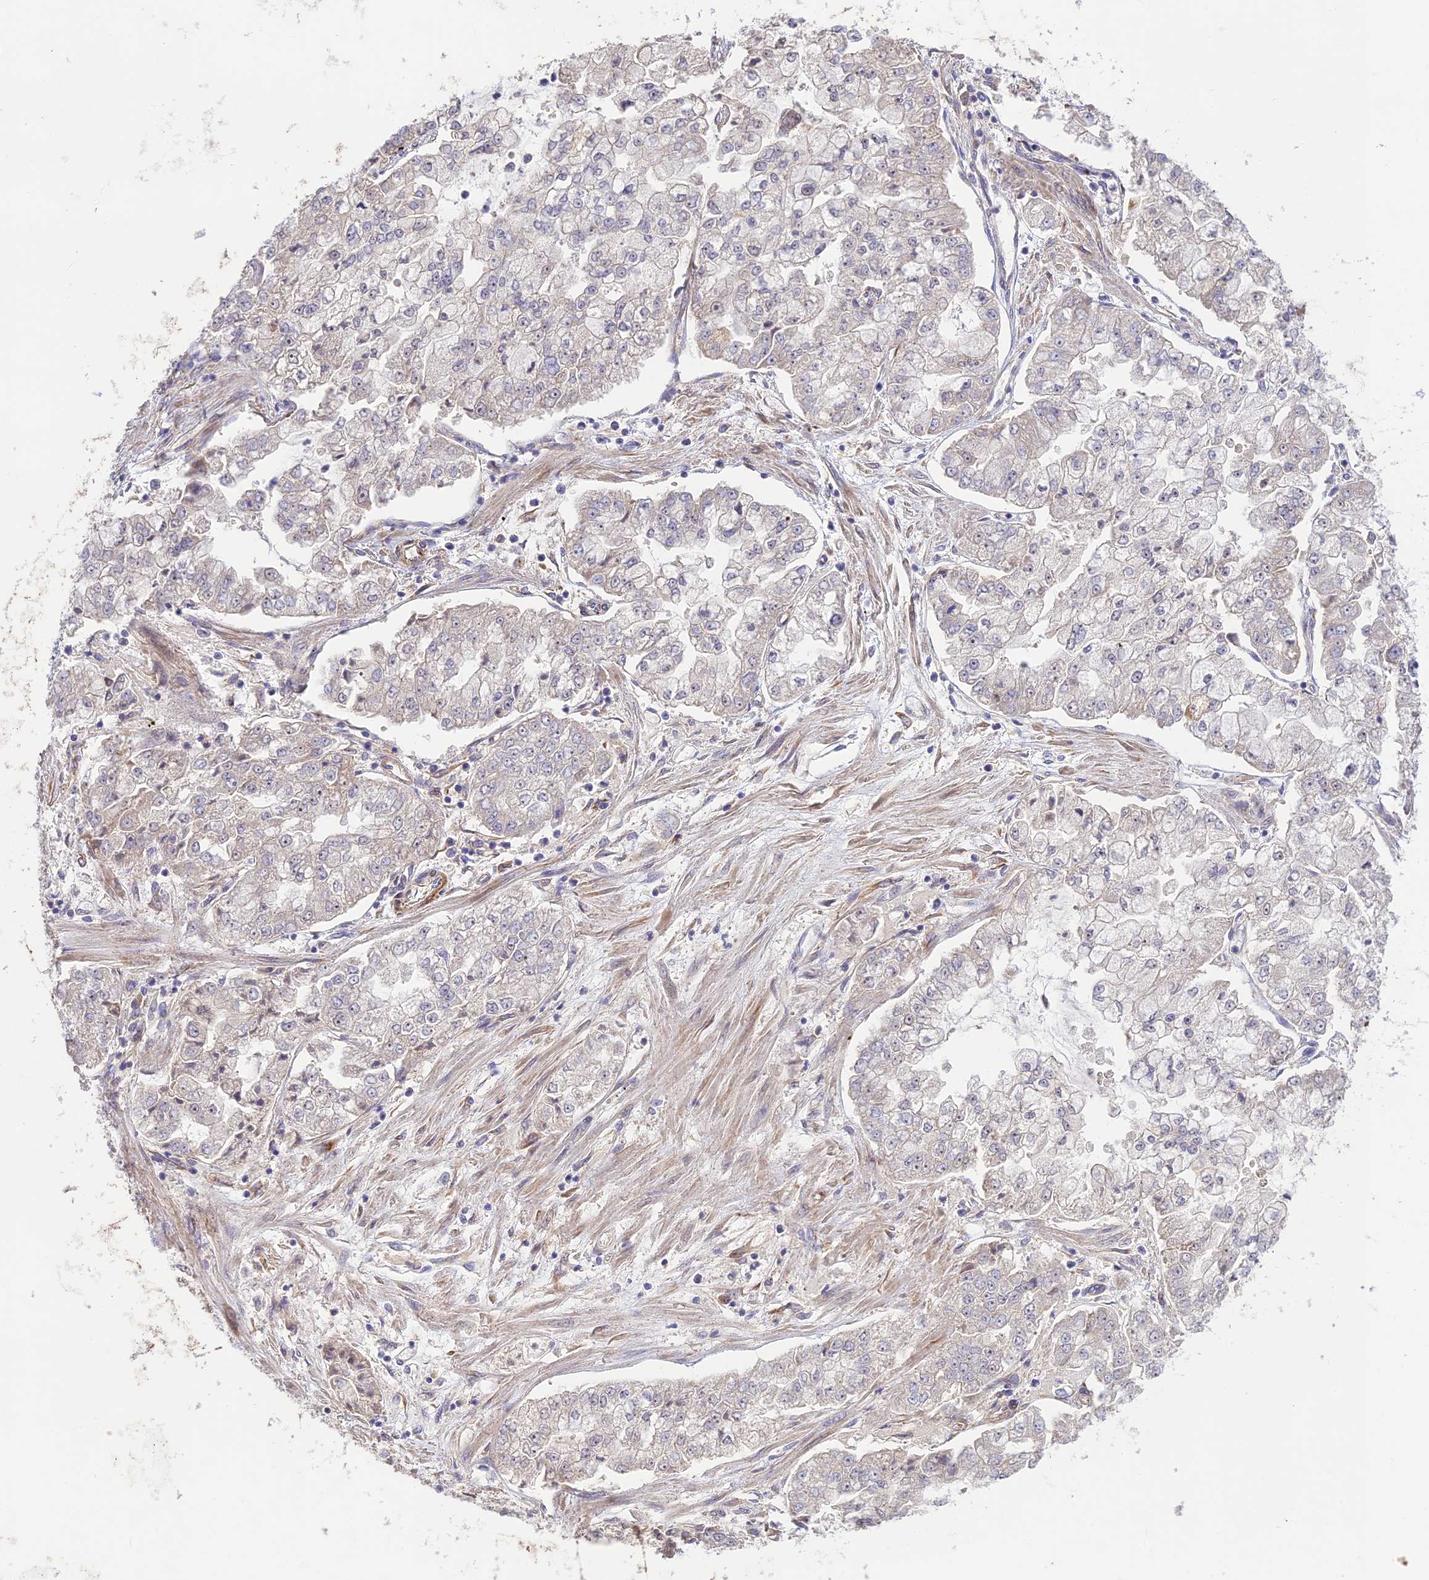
{"staining": {"intensity": "negative", "quantity": "none", "location": "none"}, "tissue": "stomach cancer", "cell_type": "Tumor cells", "image_type": "cancer", "snomed": [{"axis": "morphology", "description": "Adenocarcinoma, NOS"}, {"axis": "topography", "description": "Stomach"}], "caption": "This is an immunohistochemistry micrograph of adenocarcinoma (stomach). There is no positivity in tumor cells.", "gene": "ST8SIA5", "patient": {"sex": "male", "age": 76}}